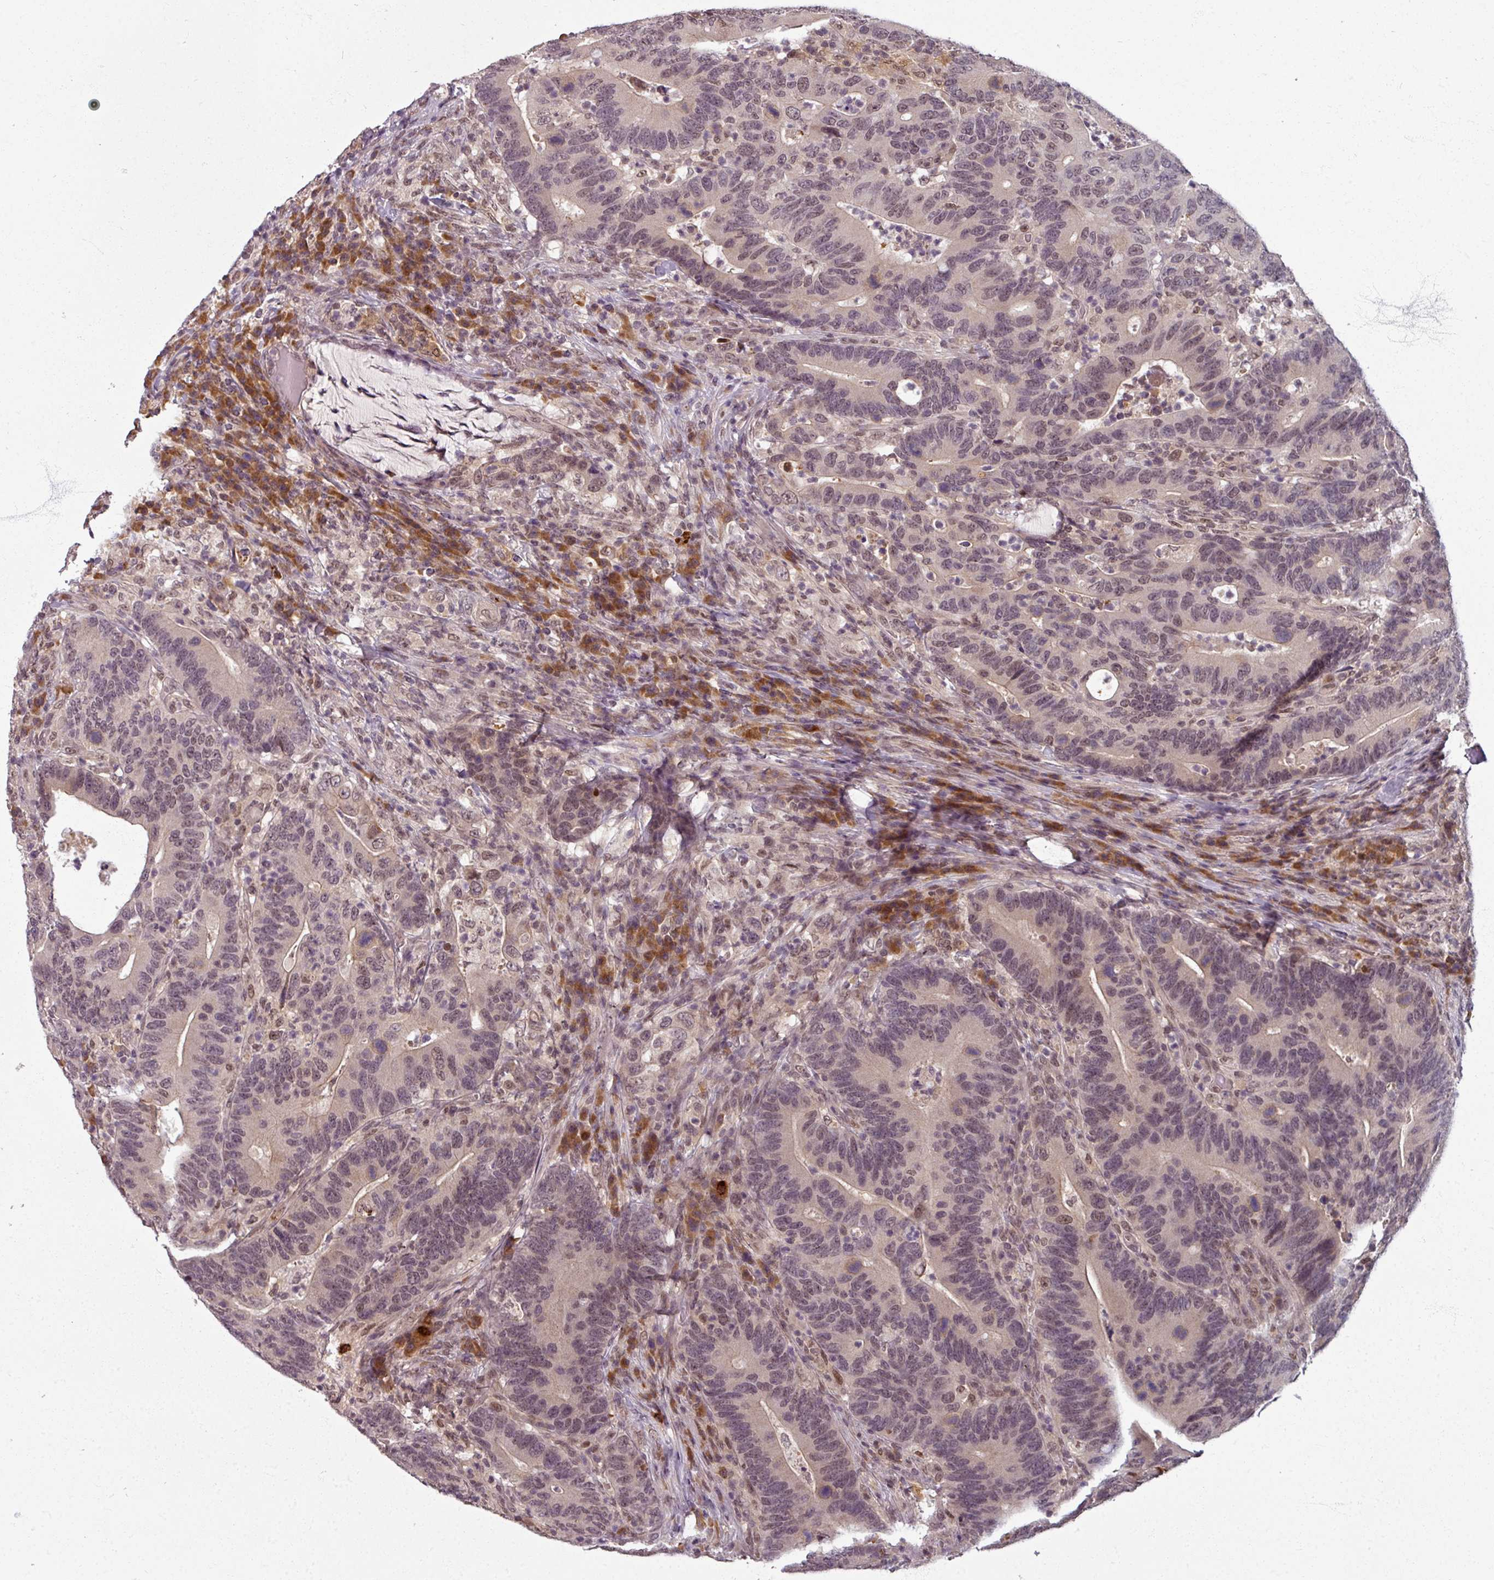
{"staining": {"intensity": "negative", "quantity": "none", "location": "none"}, "tissue": "colorectal cancer", "cell_type": "Tumor cells", "image_type": "cancer", "snomed": [{"axis": "morphology", "description": "Adenocarcinoma, NOS"}, {"axis": "topography", "description": "Colon"}], "caption": "Immunohistochemistry (IHC) histopathology image of neoplastic tissue: colorectal cancer stained with DAB demonstrates no significant protein staining in tumor cells.", "gene": "POLR2G", "patient": {"sex": "female", "age": 66}}